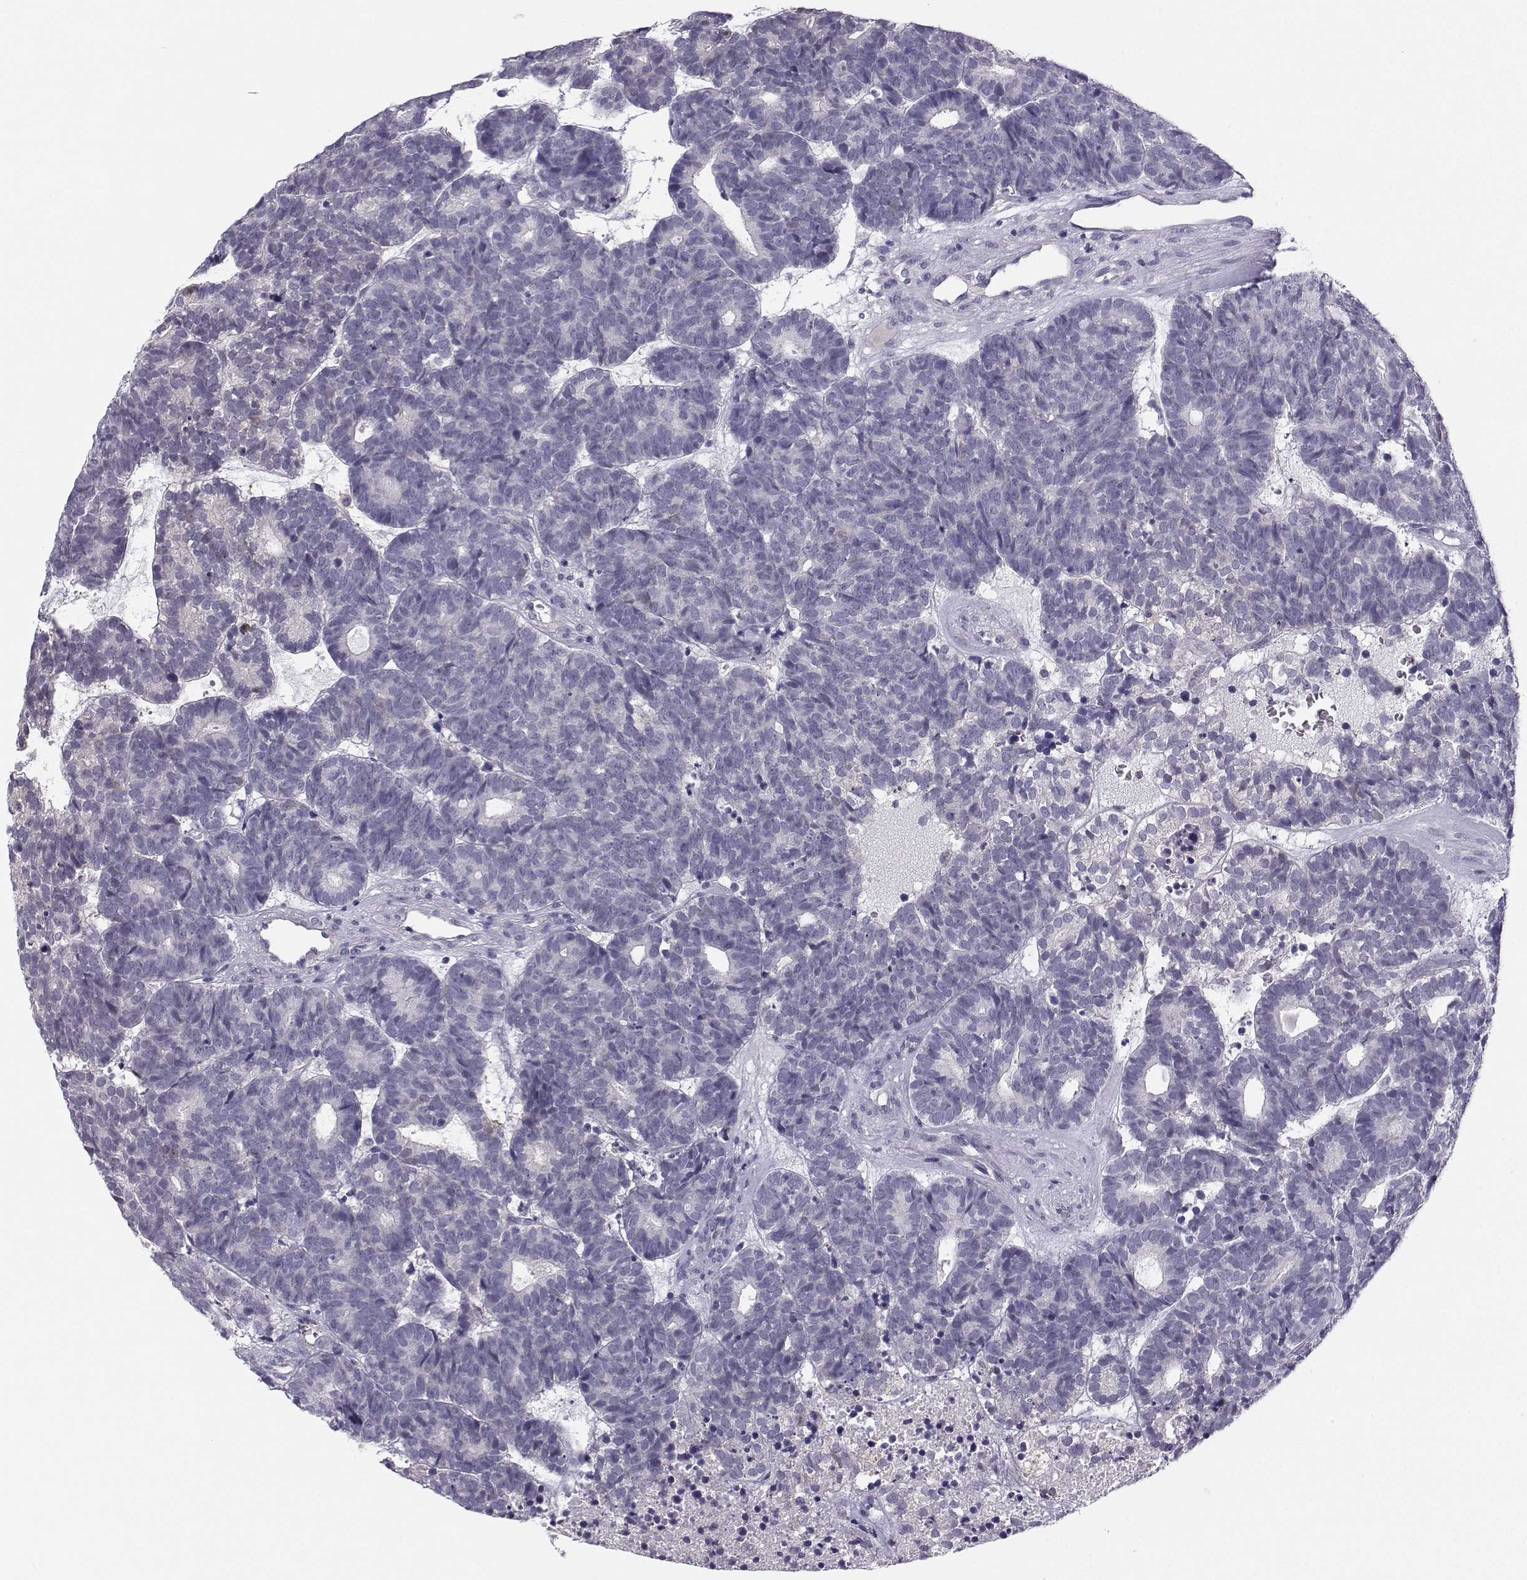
{"staining": {"intensity": "negative", "quantity": "none", "location": "none"}, "tissue": "head and neck cancer", "cell_type": "Tumor cells", "image_type": "cancer", "snomed": [{"axis": "morphology", "description": "Adenocarcinoma, NOS"}, {"axis": "topography", "description": "Head-Neck"}], "caption": "This is an IHC image of head and neck cancer (adenocarcinoma). There is no expression in tumor cells.", "gene": "MROH7", "patient": {"sex": "female", "age": 81}}